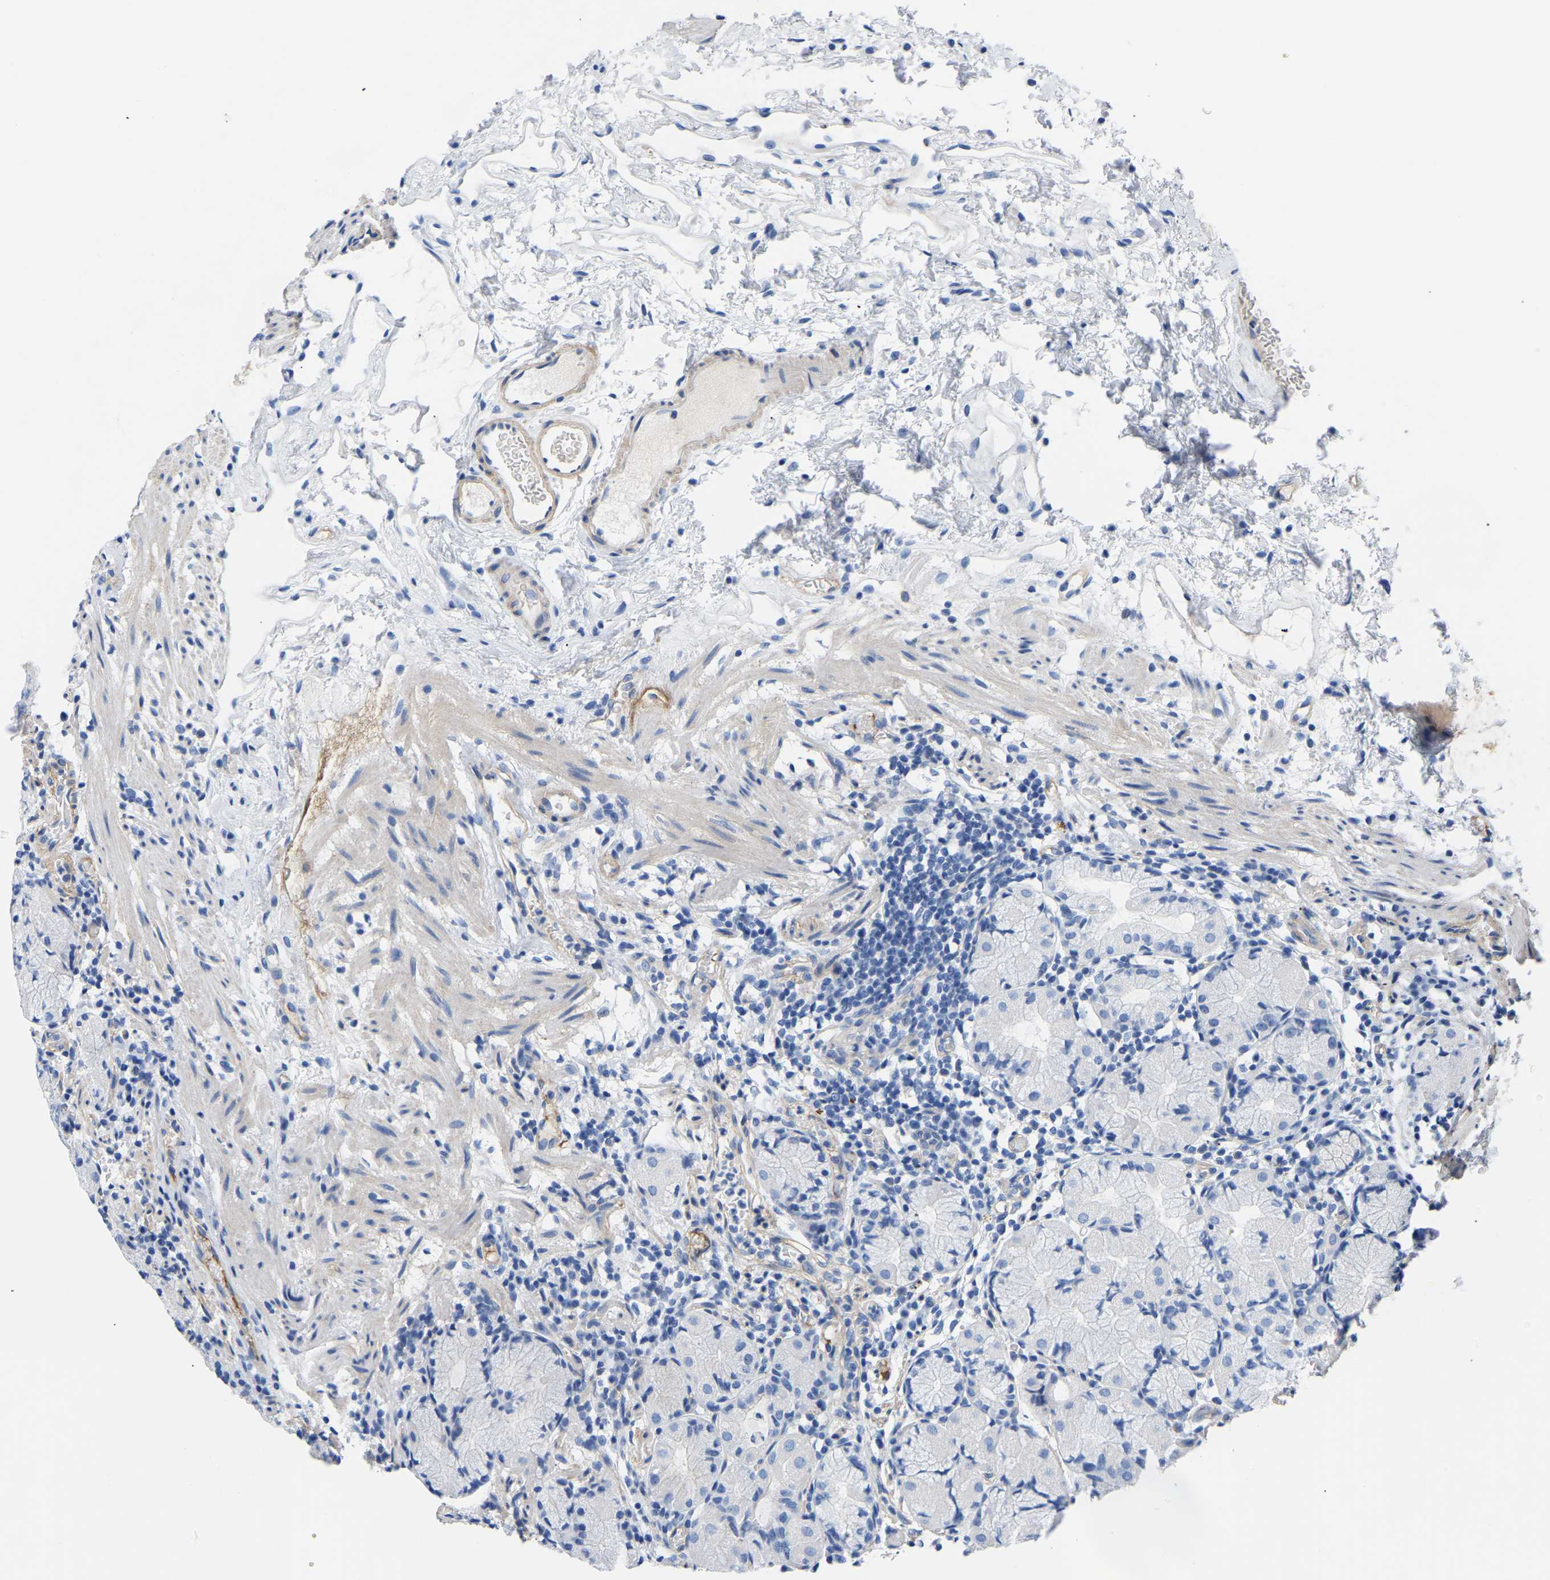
{"staining": {"intensity": "negative", "quantity": "none", "location": "none"}, "tissue": "stomach", "cell_type": "Glandular cells", "image_type": "normal", "snomed": [{"axis": "morphology", "description": "Normal tissue, NOS"}, {"axis": "topography", "description": "Stomach"}, {"axis": "topography", "description": "Stomach, lower"}], "caption": "This image is of unremarkable stomach stained with immunohistochemistry to label a protein in brown with the nuclei are counter-stained blue. There is no staining in glandular cells.", "gene": "UPK3A", "patient": {"sex": "female", "age": 75}}